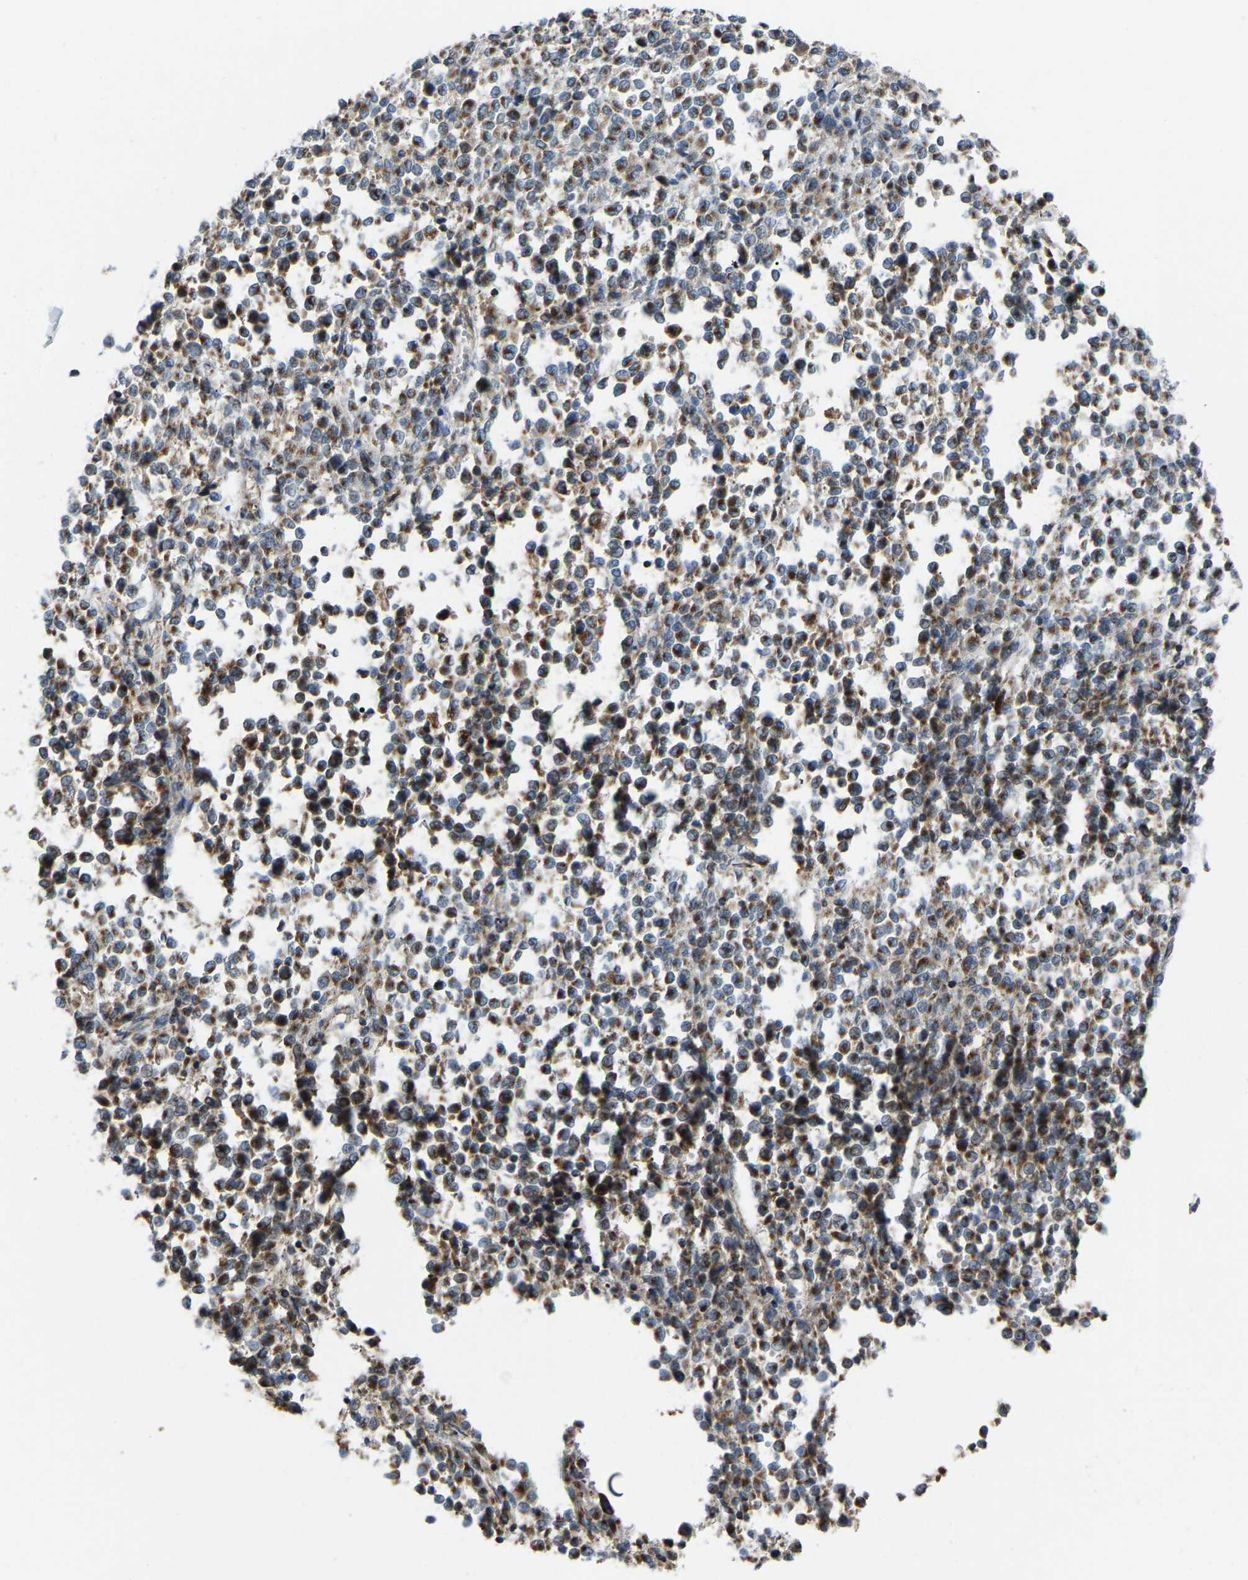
{"staining": {"intensity": "moderate", "quantity": ">75%", "location": "cytoplasmic/membranous"}, "tissue": "melanoma", "cell_type": "Tumor cells", "image_type": "cancer", "snomed": [{"axis": "morphology", "description": "Malignant melanoma, Metastatic site"}, {"axis": "topography", "description": "Pancreas"}], "caption": "Immunohistochemical staining of melanoma displays medium levels of moderate cytoplasmic/membranous protein positivity in about >75% of tumor cells.", "gene": "CANT1", "patient": {"sex": "female", "age": 30}}